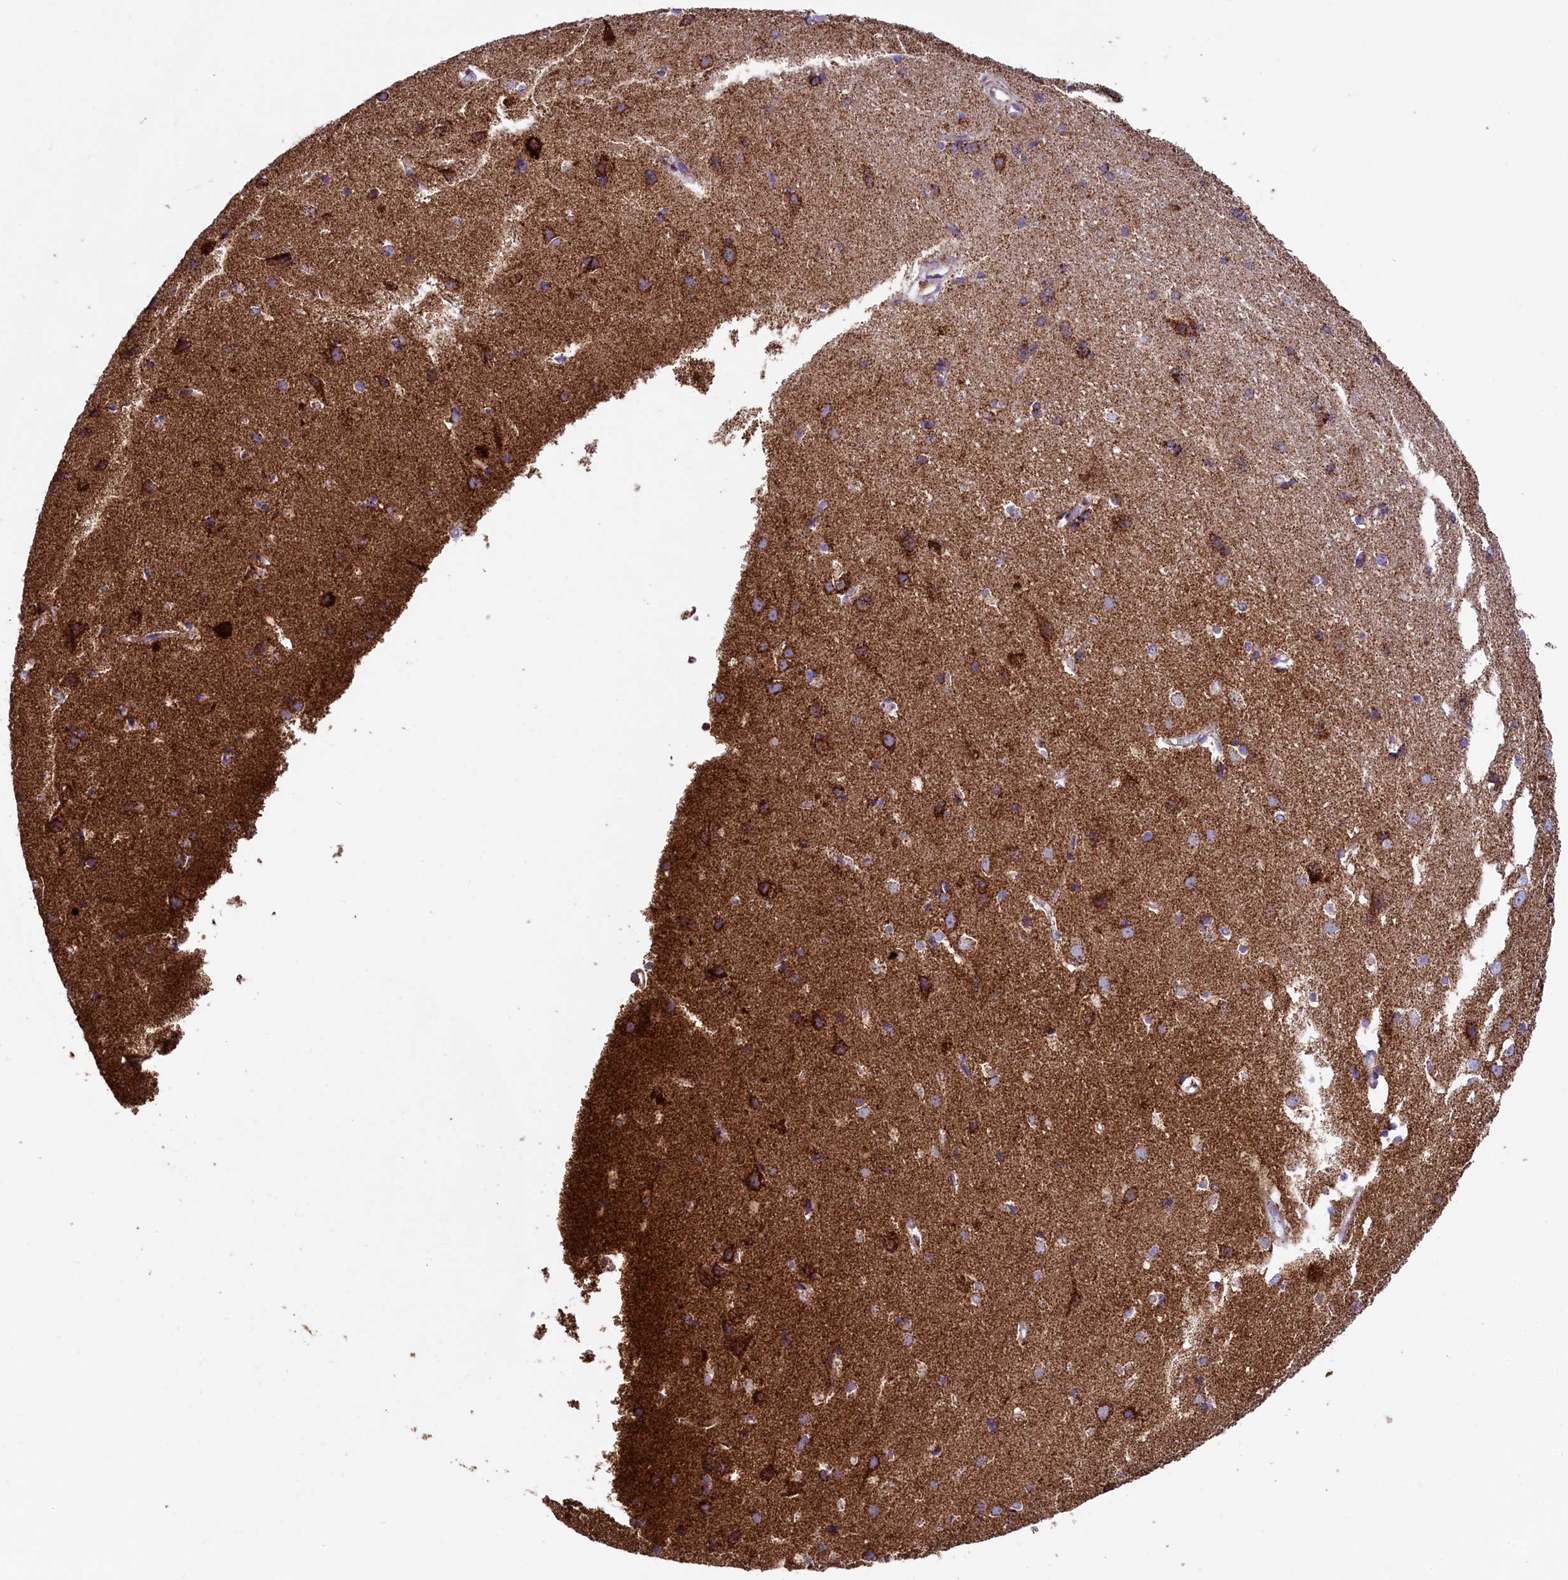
{"staining": {"intensity": "weak", "quantity": ">75%", "location": "cytoplasmic/membranous"}, "tissue": "cerebral cortex", "cell_type": "Endothelial cells", "image_type": "normal", "snomed": [{"axis": "morphology", "description": "Normal tissue, NOS"}, {"axis": "topography", "description": "Cerebral cortex"}], "caption": "Protein analysis of unremarkable cerebral cortex demonstrates weak cytoplasmic/membranous positivity in about >75% of endothelial cells.", "gene": "IDH3A", "patient": {"sex": "male", "age": 54}}